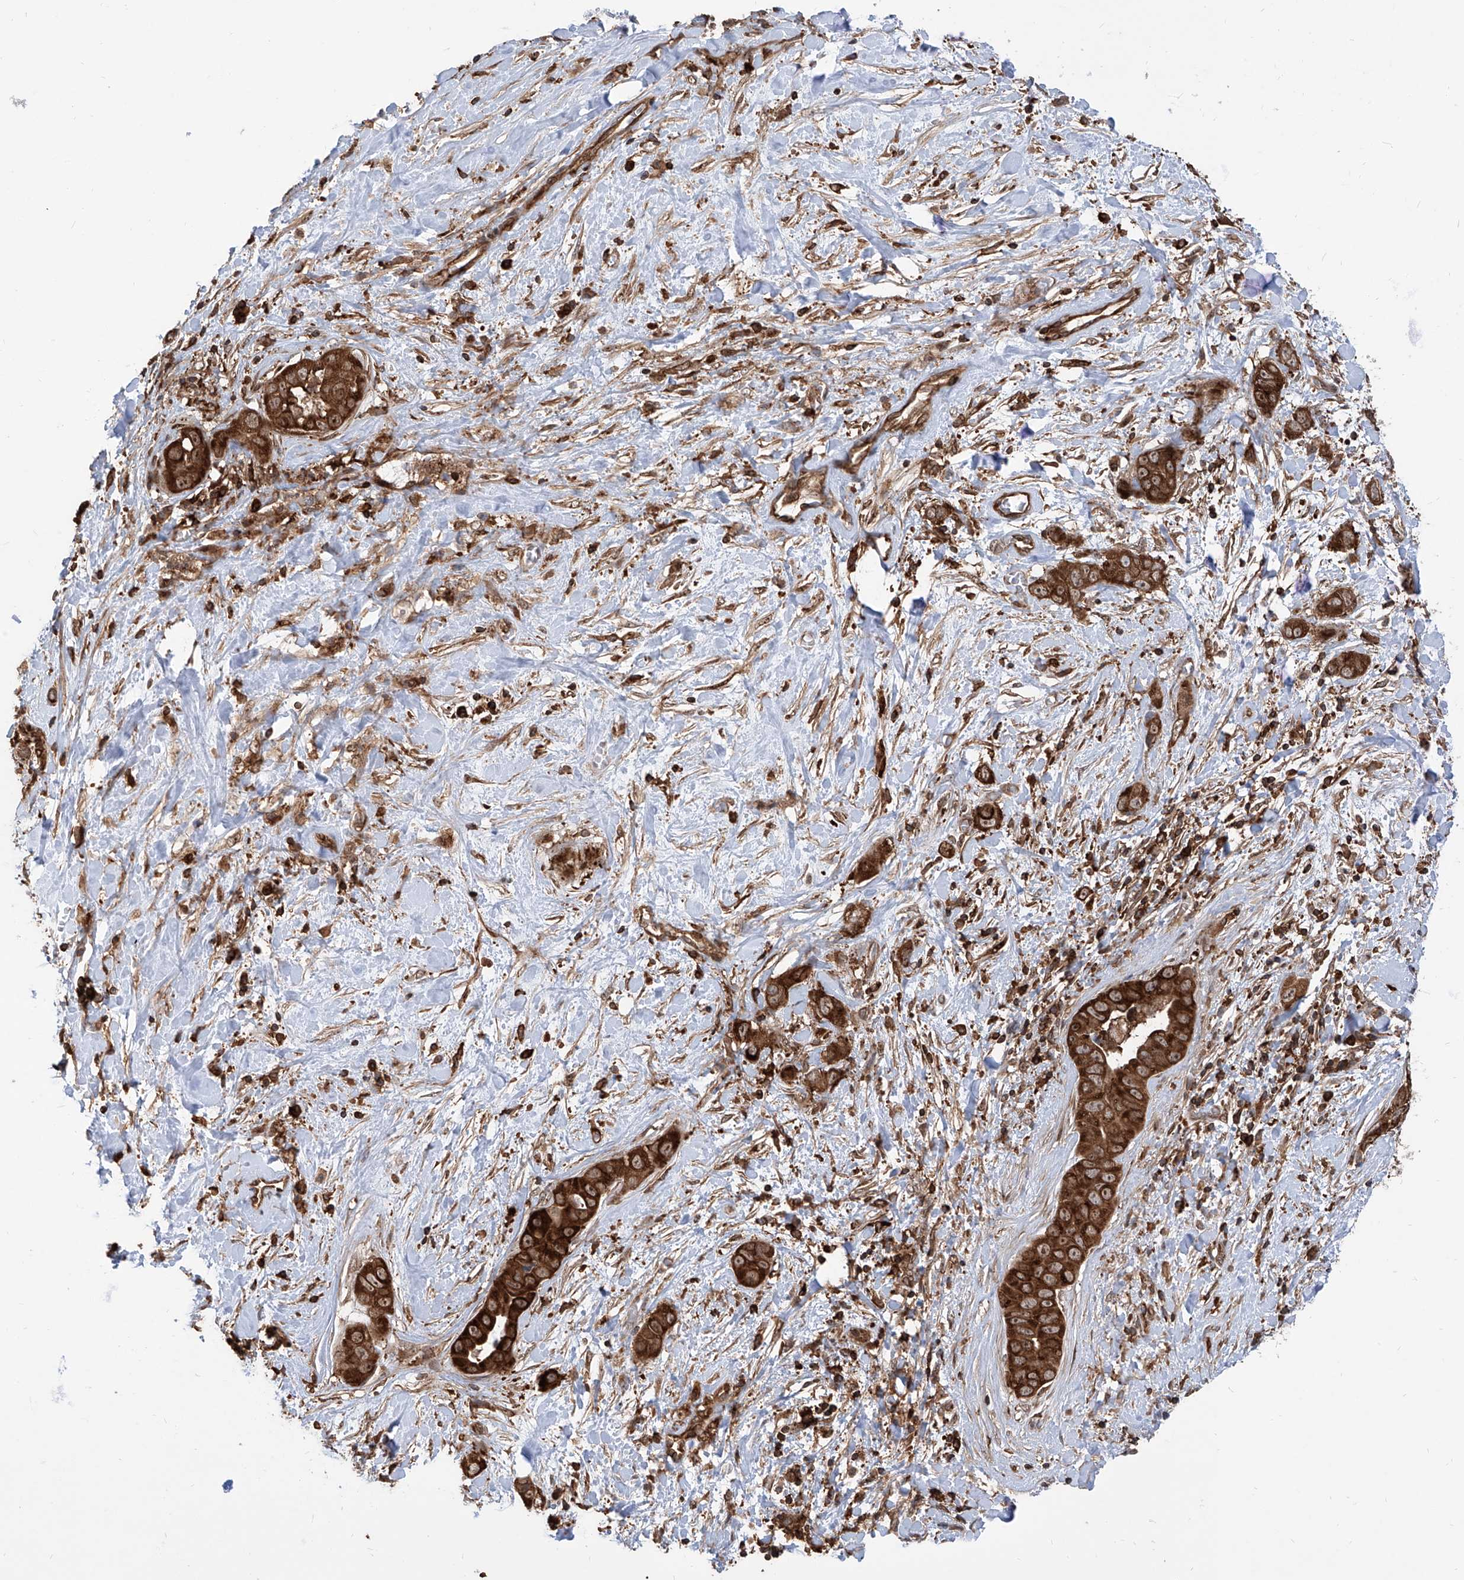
{"staining": {"intensity": "strong", "quantity": ">75%", "location": "cytoplasmic/membranous"}, "tissue": "liver cancer", "cell_type": "Tumor cells", "image_type": "cancer", "snomed": [{"axis": "morphology", "description": "Cholangiocarcinoma"}, {"axis": "topography", "description": "Liver"}], "caption": "Protein staining reveals strong cytoplasmic/membranous expression in approximately >75% of tumor cells in liver cholangiocarcinoma.", "gene": "MAGED2", "patient": {"sex": "female", "age": 52}}